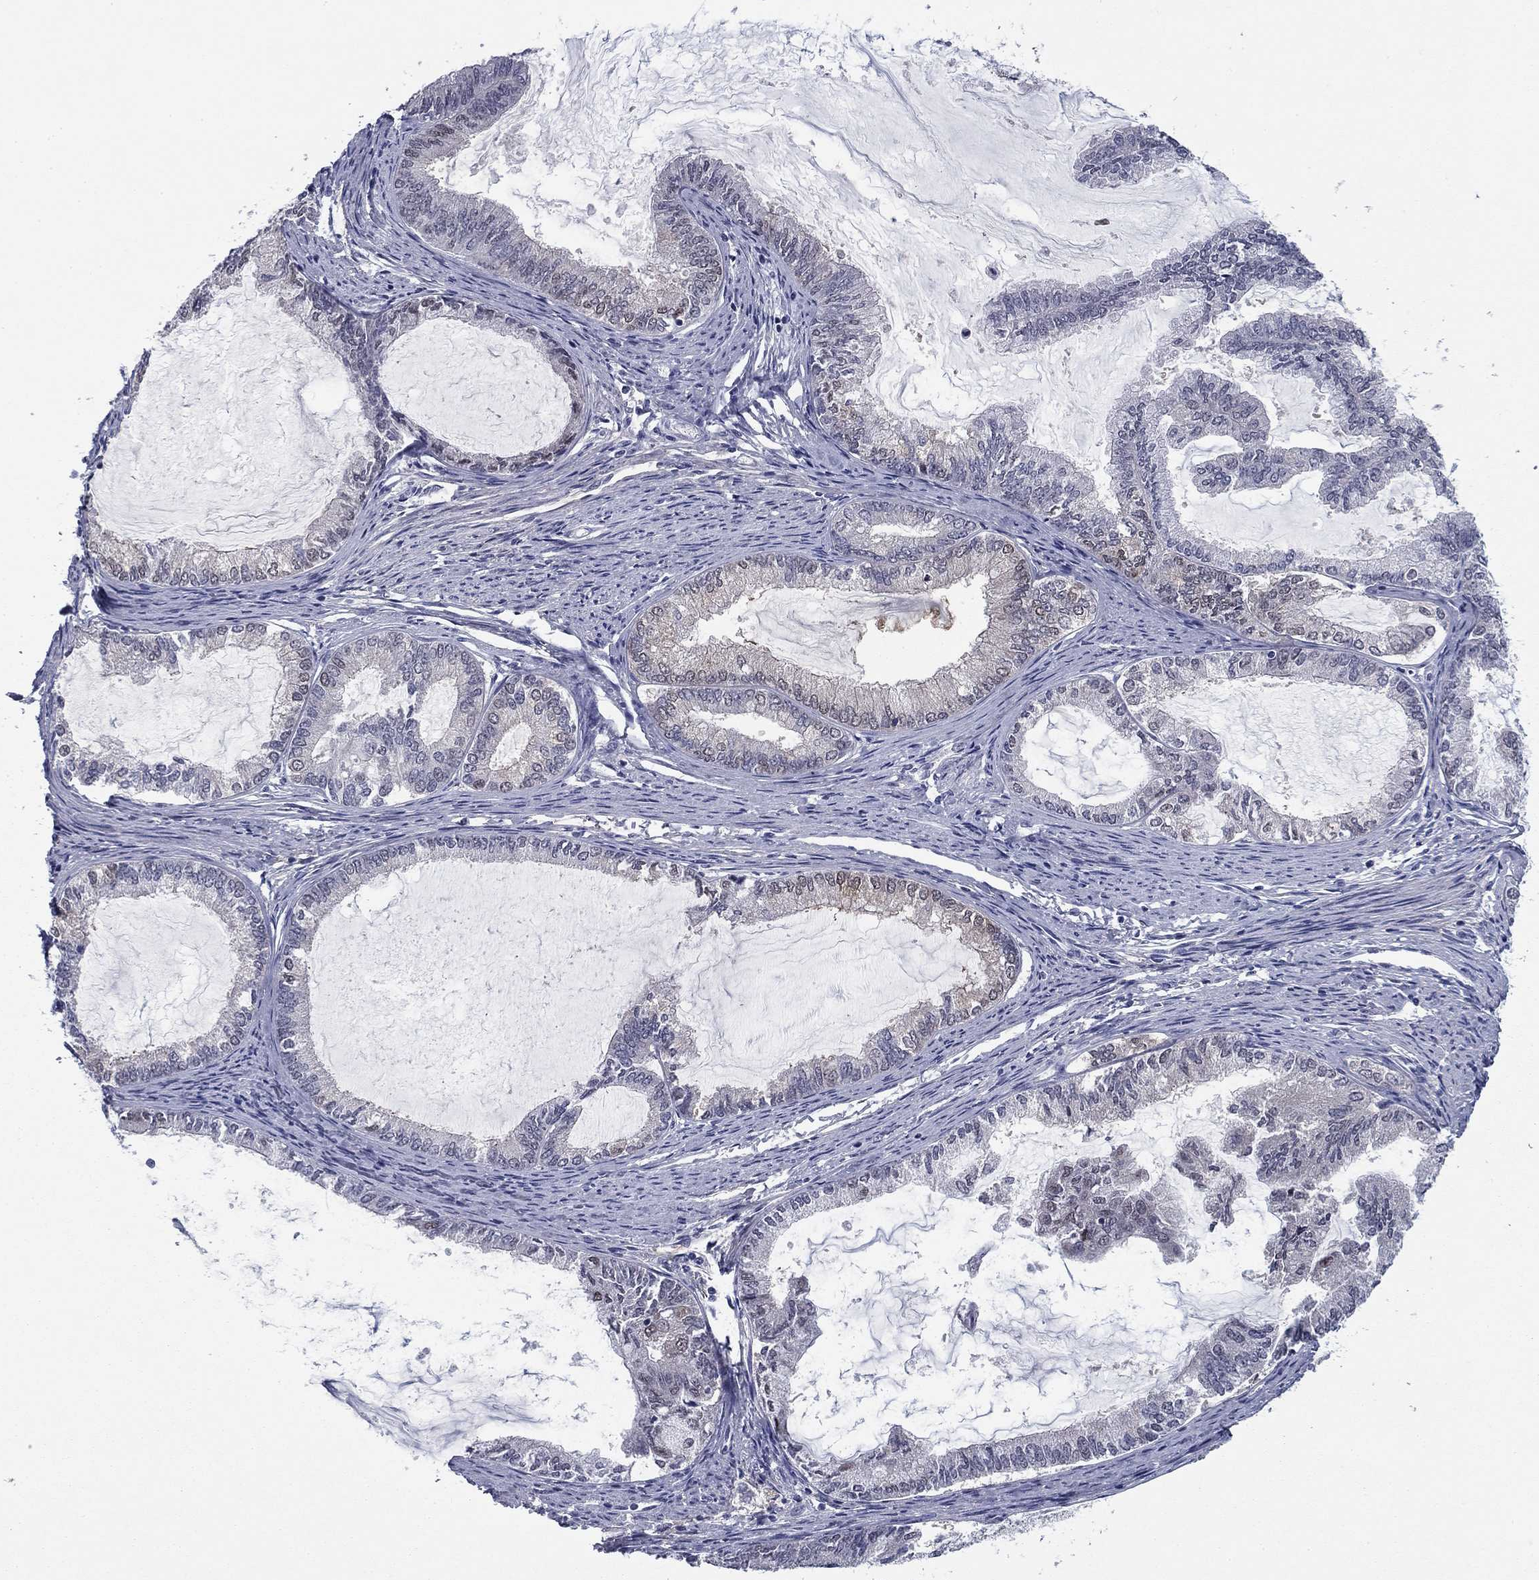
{"staining": {"intensity": "negative", "quantity": "none", "location": "none"}, "tissue": "endometrial cancer", "cell_type": "Tumor cells", "image_type": "cancer", "snomed": [{"axis": "morphology", "description": "Adenocarcinoma, NOS"}, {"axis": "topography", "description": "Endometrium"}], "caption": "This photomicrograph is of endometrial cancer stained with immunohistochemistry to label a protein in brown with the nuclei are counter-stained blue. There is no staining in tumor cells.", "gene": "REXO5", "patient": {"sex": "female", "age": 86}}